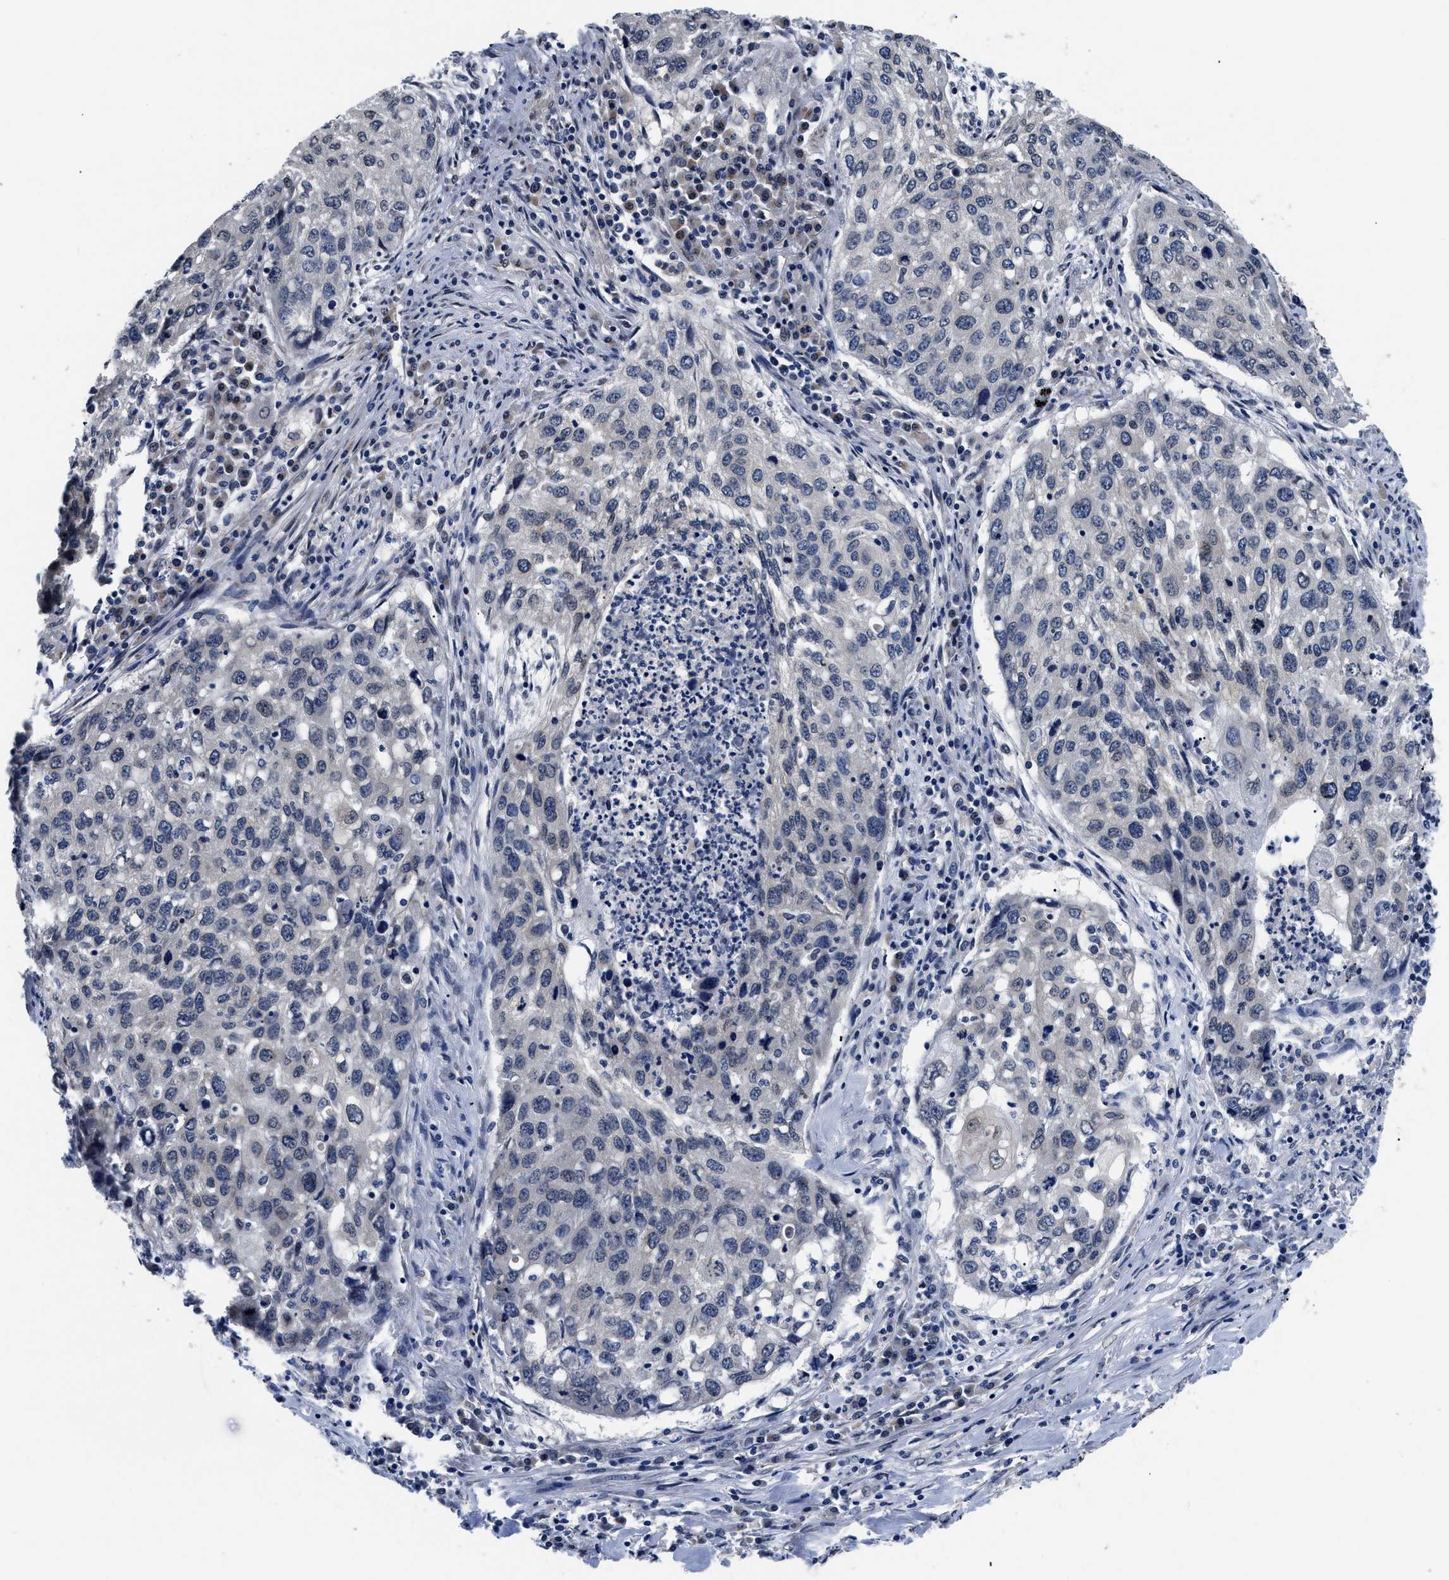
{"staining": {"intensity": "negative", "quantity": "none", "location": "none"}, "tissue": "lung cancer", "cell_type": "Tumor cells", "image_type": "cancer", "snomed": [{"axis": "morphology", "description": "Squamous cell carcinoma, NOS"}, {"axis": "topography", "description": "Lung"}], "caption": "The IHC image has no significant staining in tumor cells of squamous cell carcinoma (lung) tissue.", "gene": "SNX10", "patient": {"sex": "female", "age": 63}}